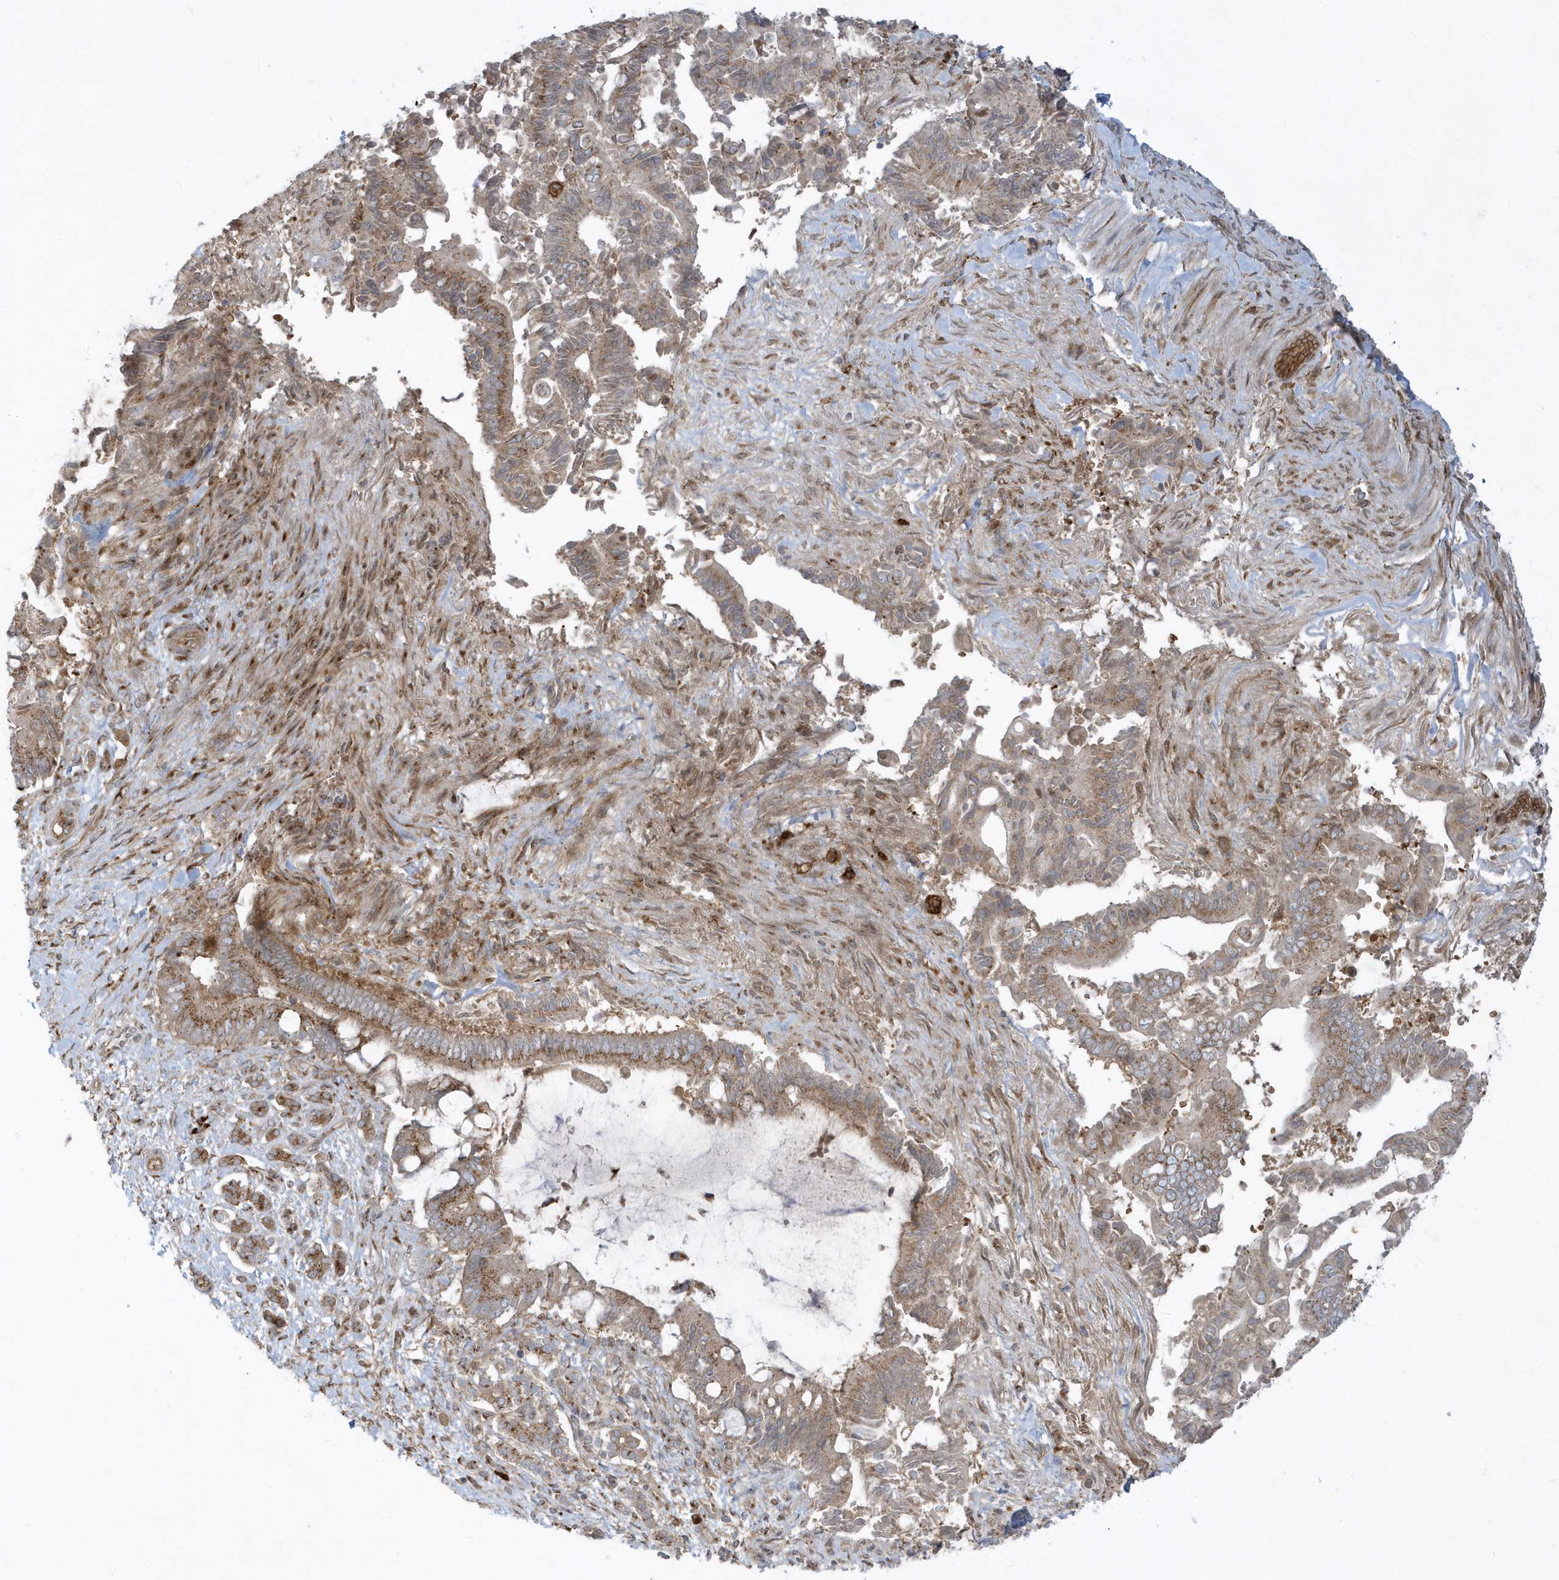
{"staining": {"intensity": "moderate", "quantity": ">75%", "location": "cytoplasmic/membranous"}, "tissue": "pancreatic cancer", "cell_type": "Tumor cells", "image_type": "cancer", "snomed": [{"axis": "morphology", "description": "Adenocarcinoma, NOS"}, {"axis": "topography", "description": "Pancreas"}], "caption": "IHC of human pancreatic cancer (adenocarcinoma) exhibits medium levels of moderate cytoplasmic/membranous staining in approximately >75% of tumor cells.", "gene": "RPP40", "patient": {"sex": "male", "age": 68}}